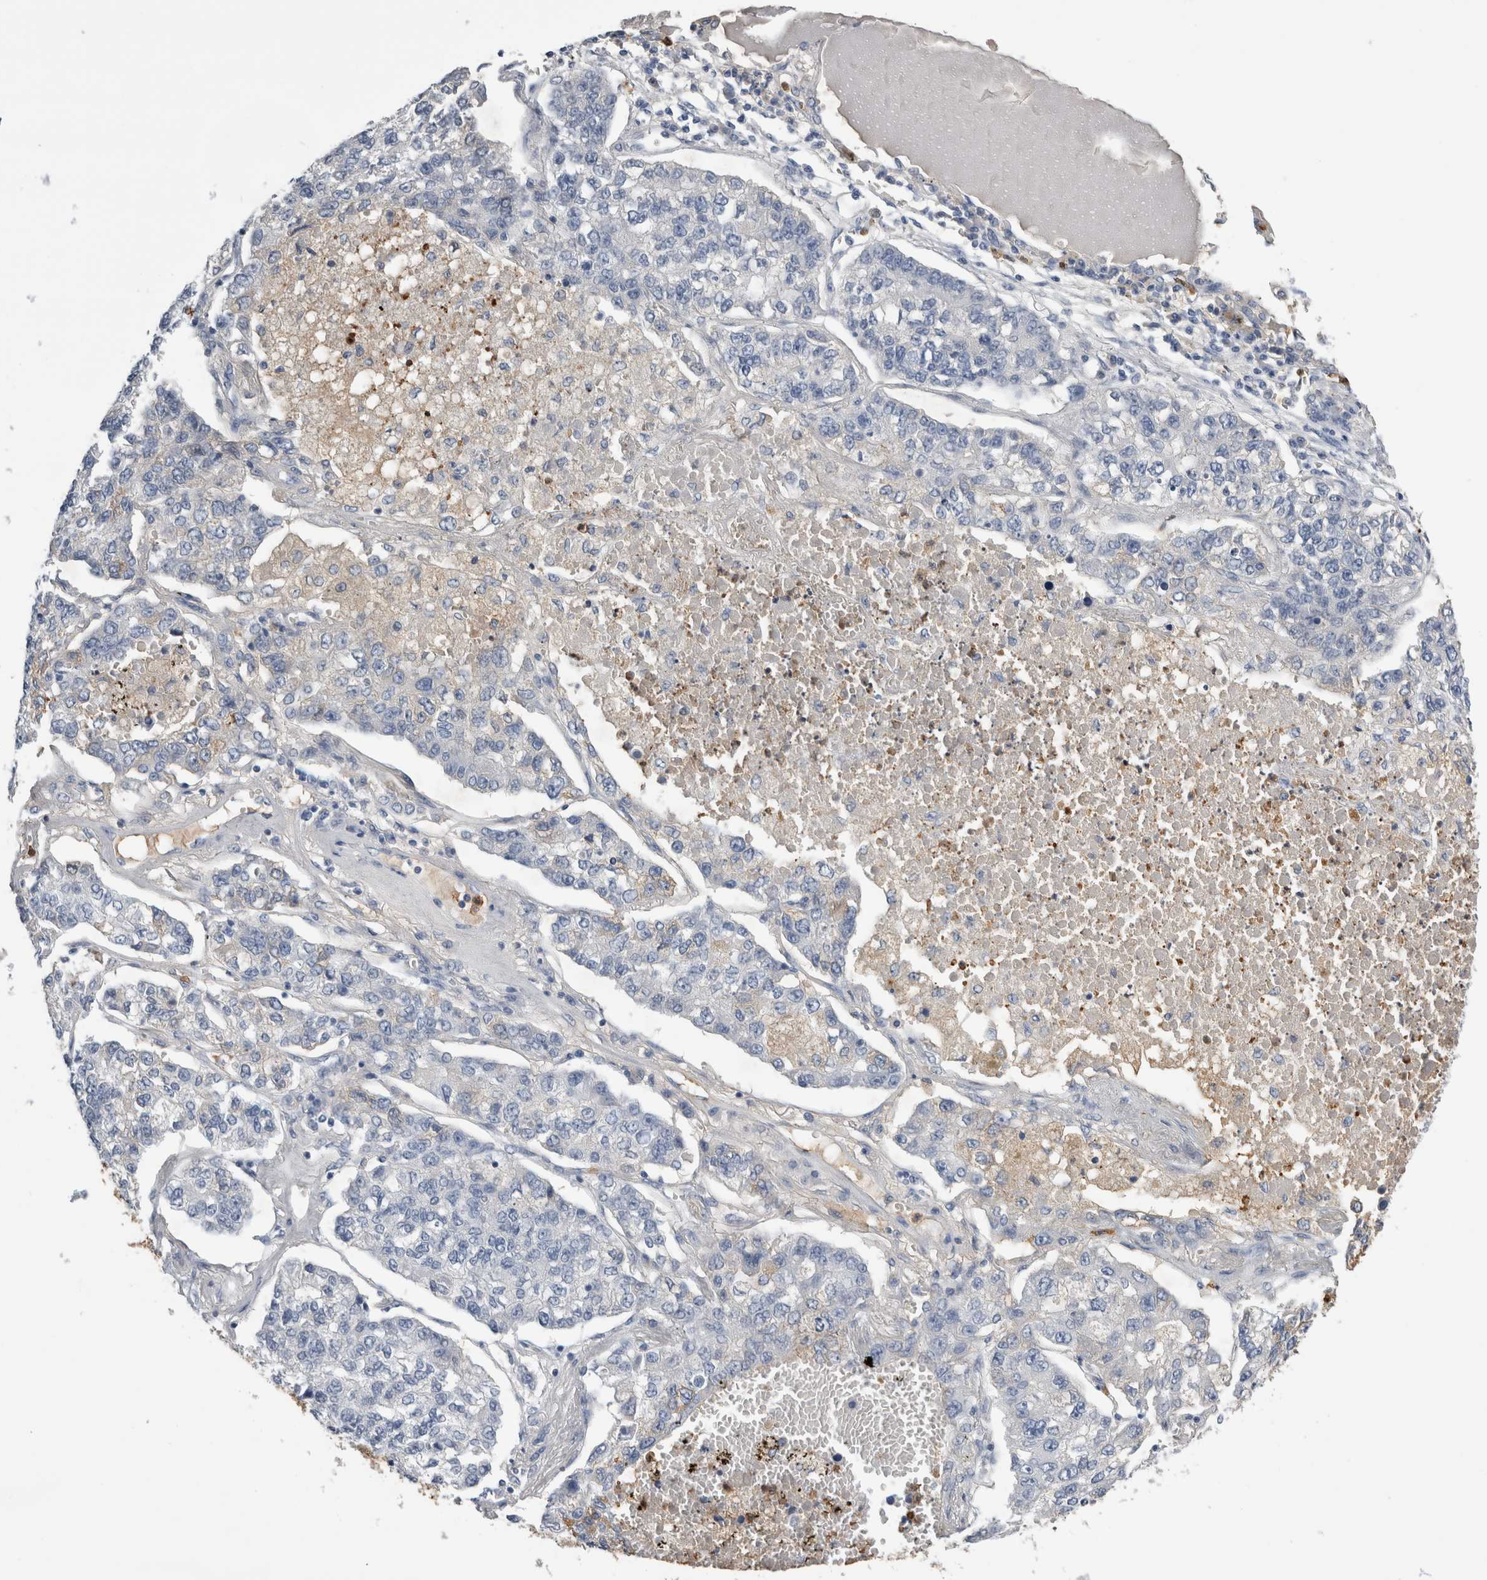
{"staining": {"intensity": "negative", "quantity": "none", "location": "none"}, "tissue": "lung cancer", "cell_type": "Tumor cells", "image_type": "cancer", "snomed": [{"axis": "morphology", "description": "Adenocarcinoma, NOS"}, {"axis": "topography", "description": "Lung"}], "caption": "IHC photomicrograph of lung cancer stained for a protein (brown), which exhibits no positivity in tumor cells.", "gene": "S100A12", "patient": {"sex": "male", "age": 49}}